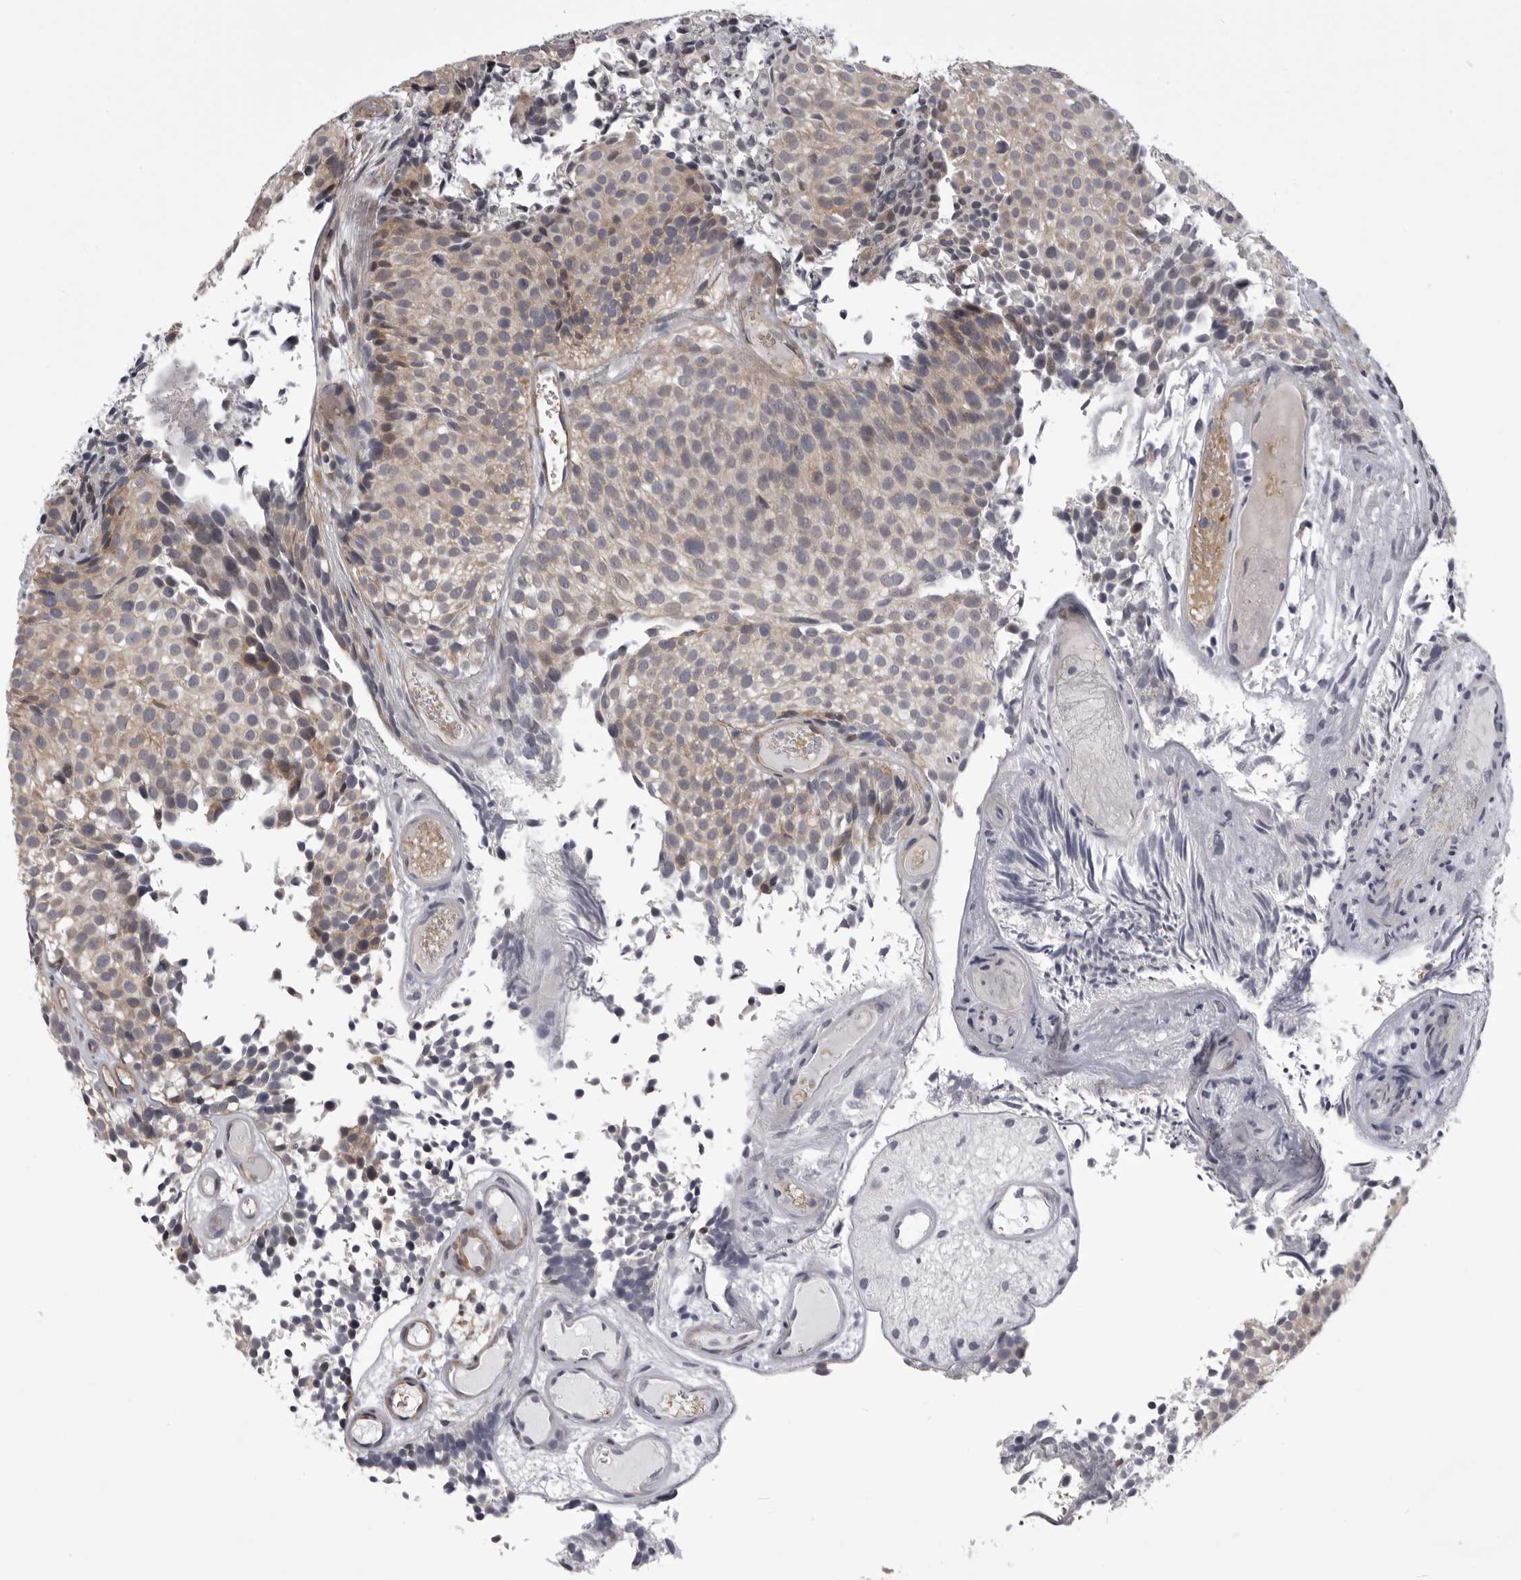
{"staining": {"intensity": "weak", "quantity": ">75%", "location": "cytoplasmic/membranous"}, "tissue": "urothelial cancer", "cell_type": "Tumor cells", "image_type": "cancer", "snomed": [{"axis": "morphology", "description": "Urothelial carcinoma, Low grade"}, {"axis": "topography", "description": "Urinary bladder"}], "caption": "Approximately >75% of tumor cells in human urothelial cancer exhibit weak cytoplasmic/membranous protein staining as visualized by brown immunohistochemical staining.", "gene": "EPHA10", "patient": {"sex": "male", "age": 86}}